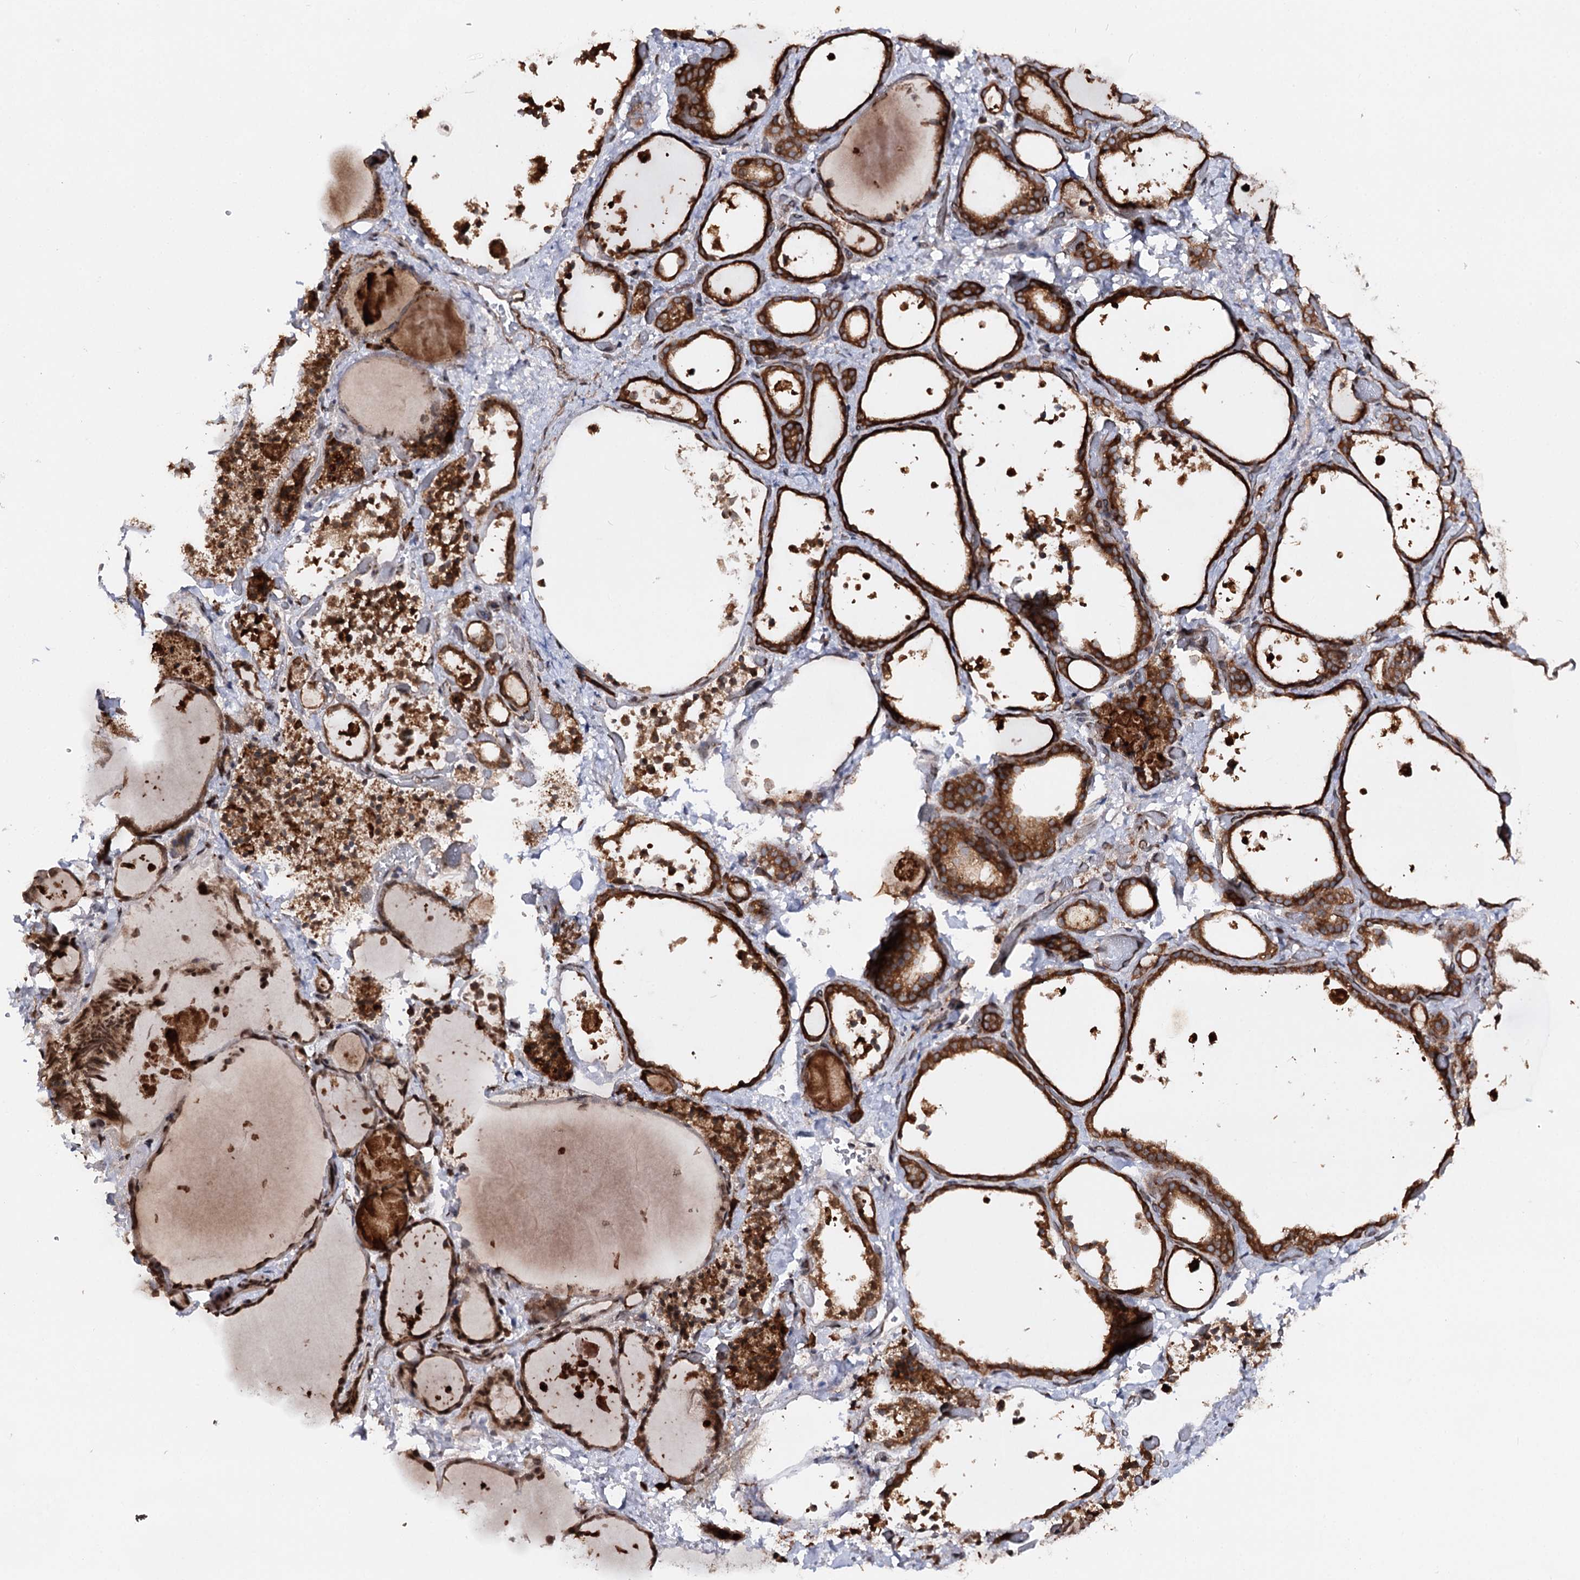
{"staining": {"intensity": "strong", "quantity": ">75%", "location": "cytoplasmic/membranous"}, "tissue": "thyroid gland", "cell_type": "Glandular cells", "image_type": "normal", "snomed": [{"axis": "morphology", "description": "Normal tissue, NOS"}, {"axis": "topography", "description": "Thyroid gland"}], "caption": "Normal thyroid gland shows strong cytoplasmic/membranous staining in approximately >75% of glandular cells.", "gene": "FGFR1OP2", "patient": {"sex": "female", "age": 44}}